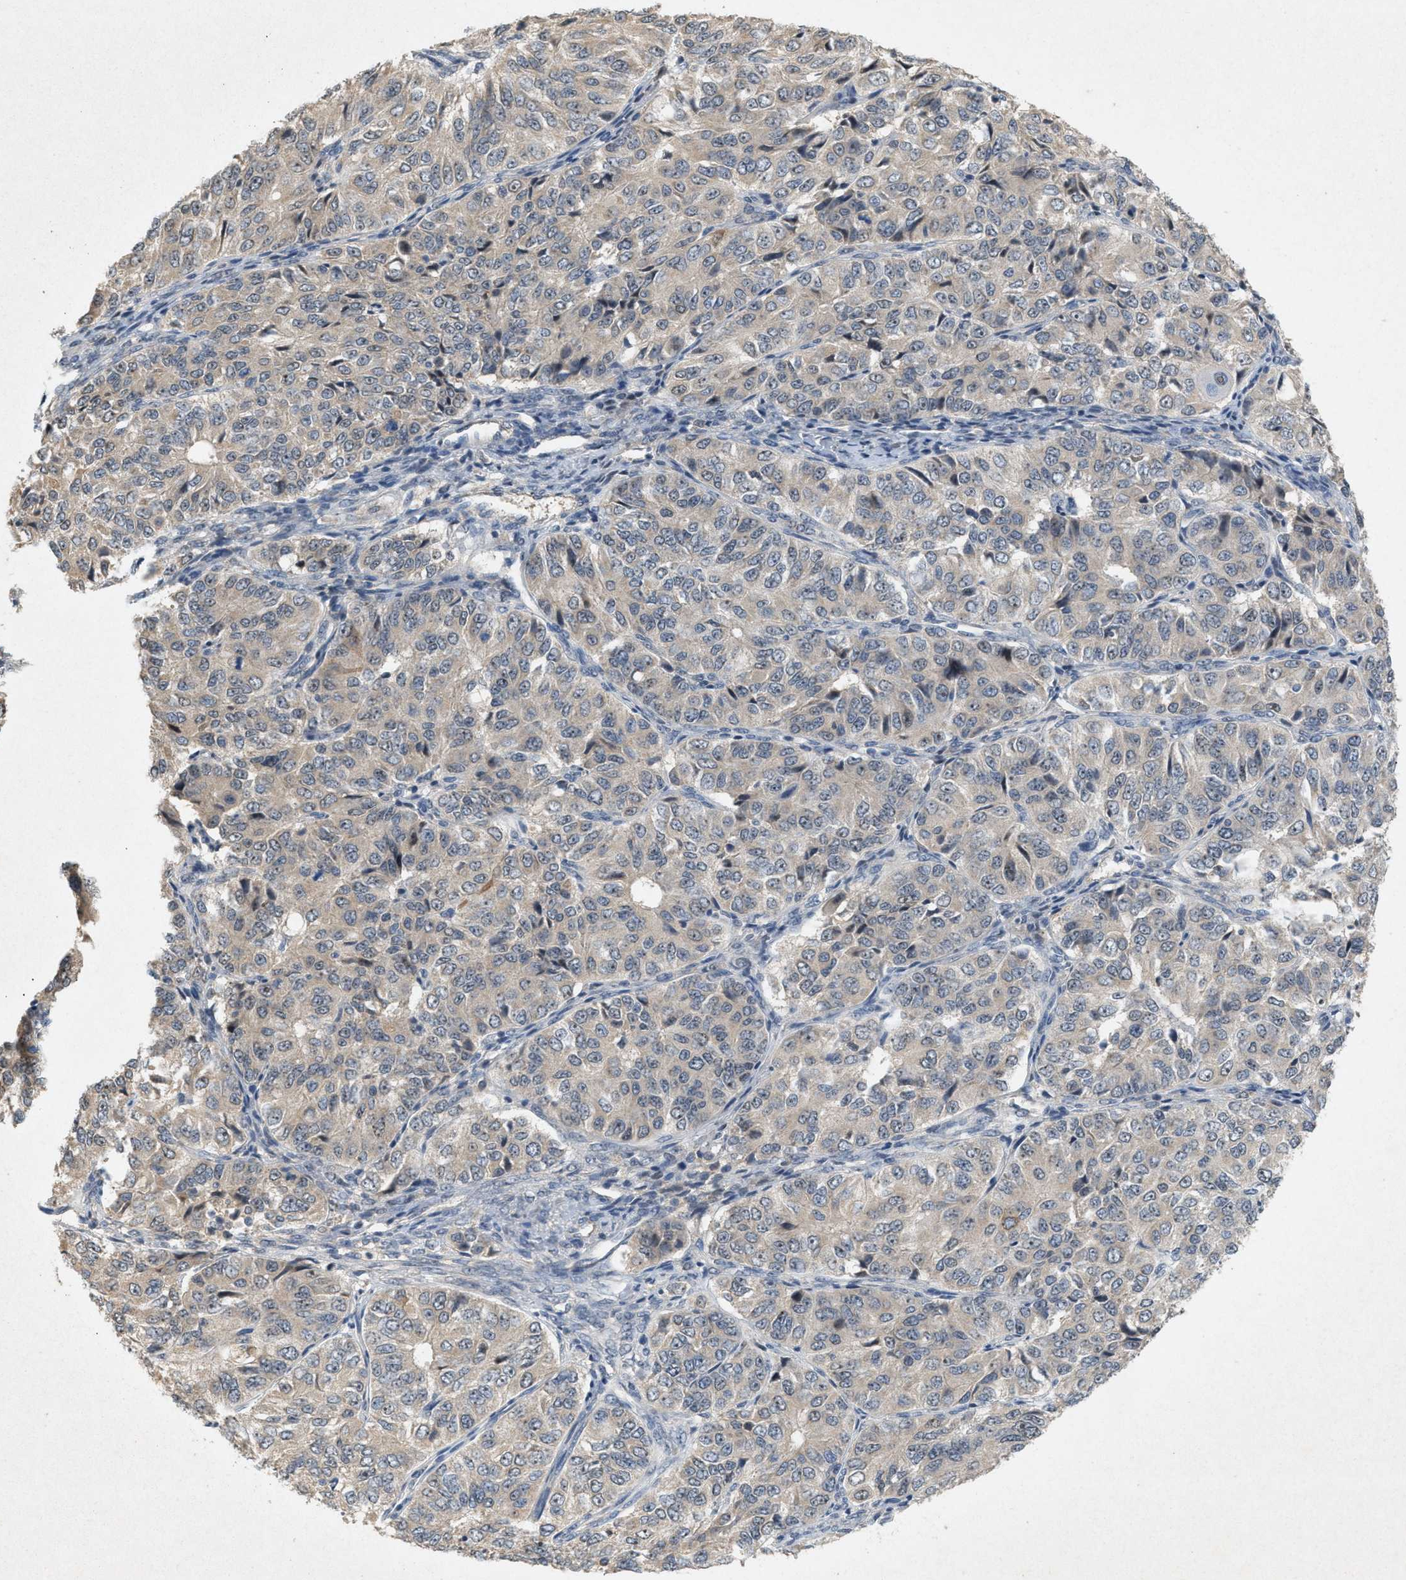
{"staining": {"intensity": "negative", "quantity": "none", "location": "none"}, "tissue": "ovarian cancer", "cell_type": "Tumor cells", "image_type": "cancer", "snomed": [{"axis": "morphology", "description": "Carcinoma, endometroid"}, {"axis": "topography", "description": "Ovary"}], "caption": "DAB (3,3'-diaminobenzidine) immunohistochemical staining of human ovarian endometroid carcinoma displays no significant expression in tumor cells.", "gene": "DCAF7", "patient": {"sex": "female", "age": 51}}